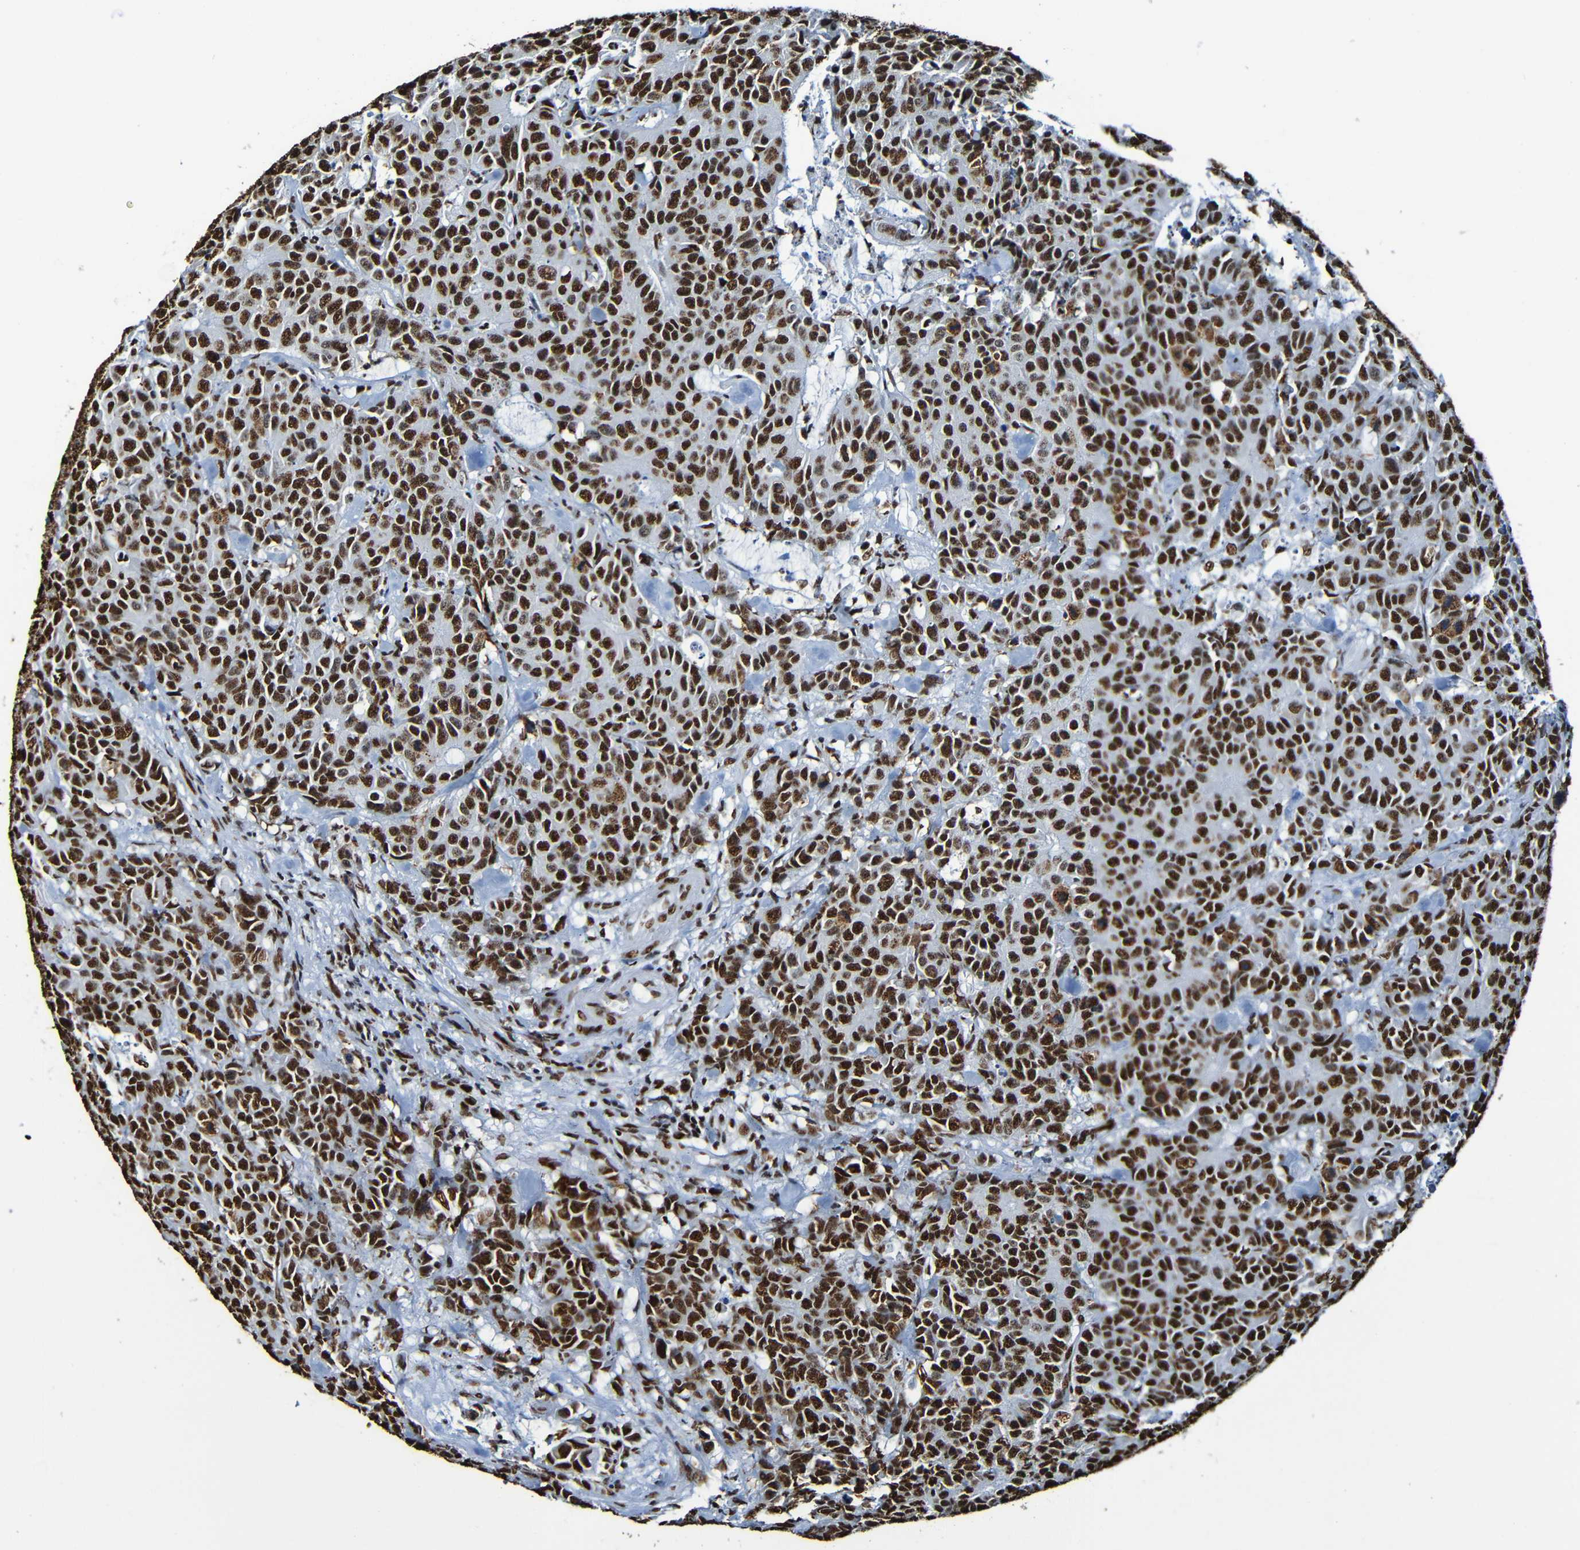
{"staining": {"intensity": "strong", "quantity": ">75%", "location": "nuclear"}, "tissue": "colorectal cancer", "cell_type": "Tumor cells", "image_type": "cancer", "snomed": [{"axis": "morphology", "description": "Adenocarcinoma, NOS"}, {"axis": "topography", "description": "Colon"}], "caption": "Immunohistochemistry (IHC) of colorectal cancer reveals high levels of strong nuclear expression in about >75% of tumor cells.", "gene": "SRSF3", "patient": {"sex": "female", "age": 86}}